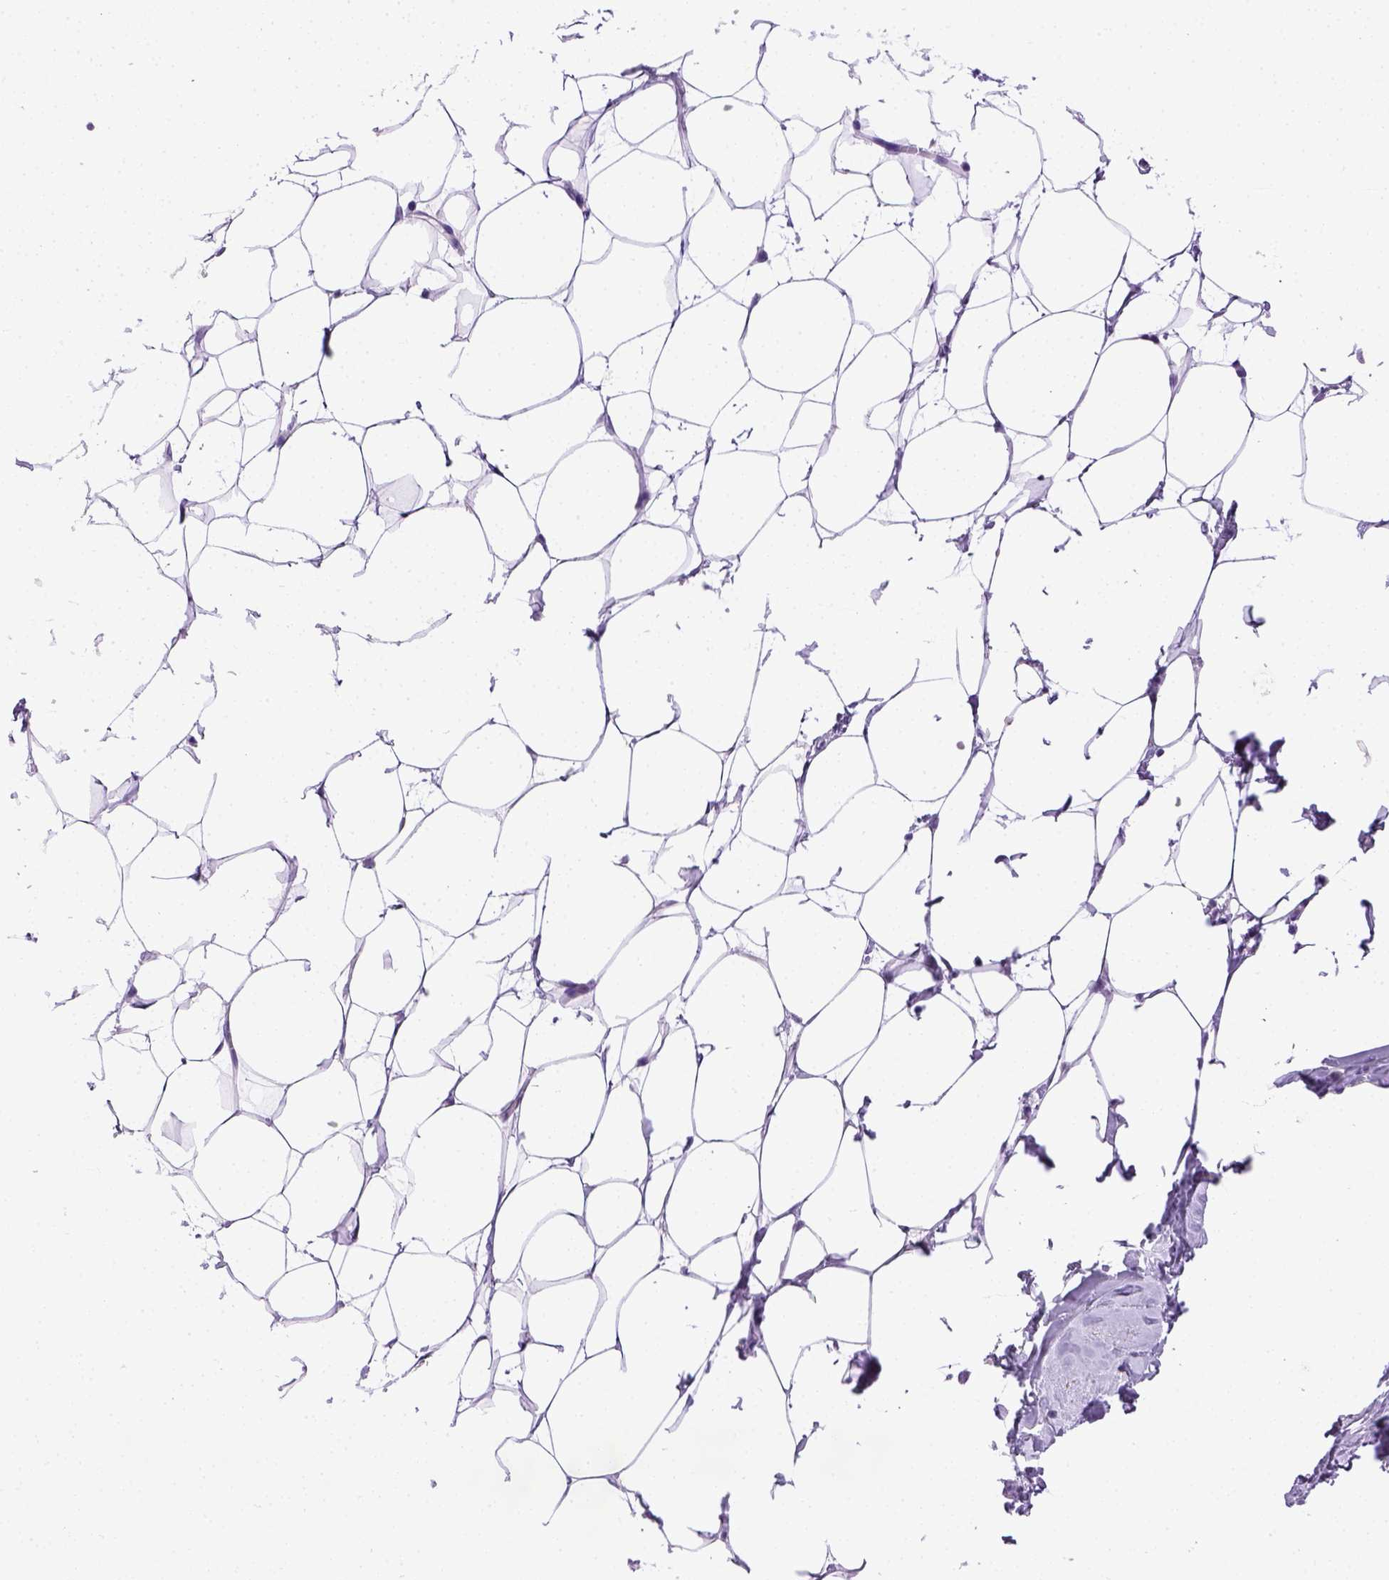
{"staining": {"intensity": "negative", "quantity": "none", "location": "none"}, "tissue": "breast", "cell_type": "Adipocytes", "image_type": "normal", "snomed": [{"axis": "morphology", "description": "Normal tissue, NOS"}, {"axis": "topography", "description": "Breast"}], "caption": "Immunohistochemistry (IHC) of unremarkable human breast reveals no positivity in adipocytes. Brightfield microscopy of immunohistochemistry stained with DAB (brown) and hematoxylin (blue), captured at high magnification.", "gene": "CYP24A1", "patient": {"sex": "female", "age": 27}}